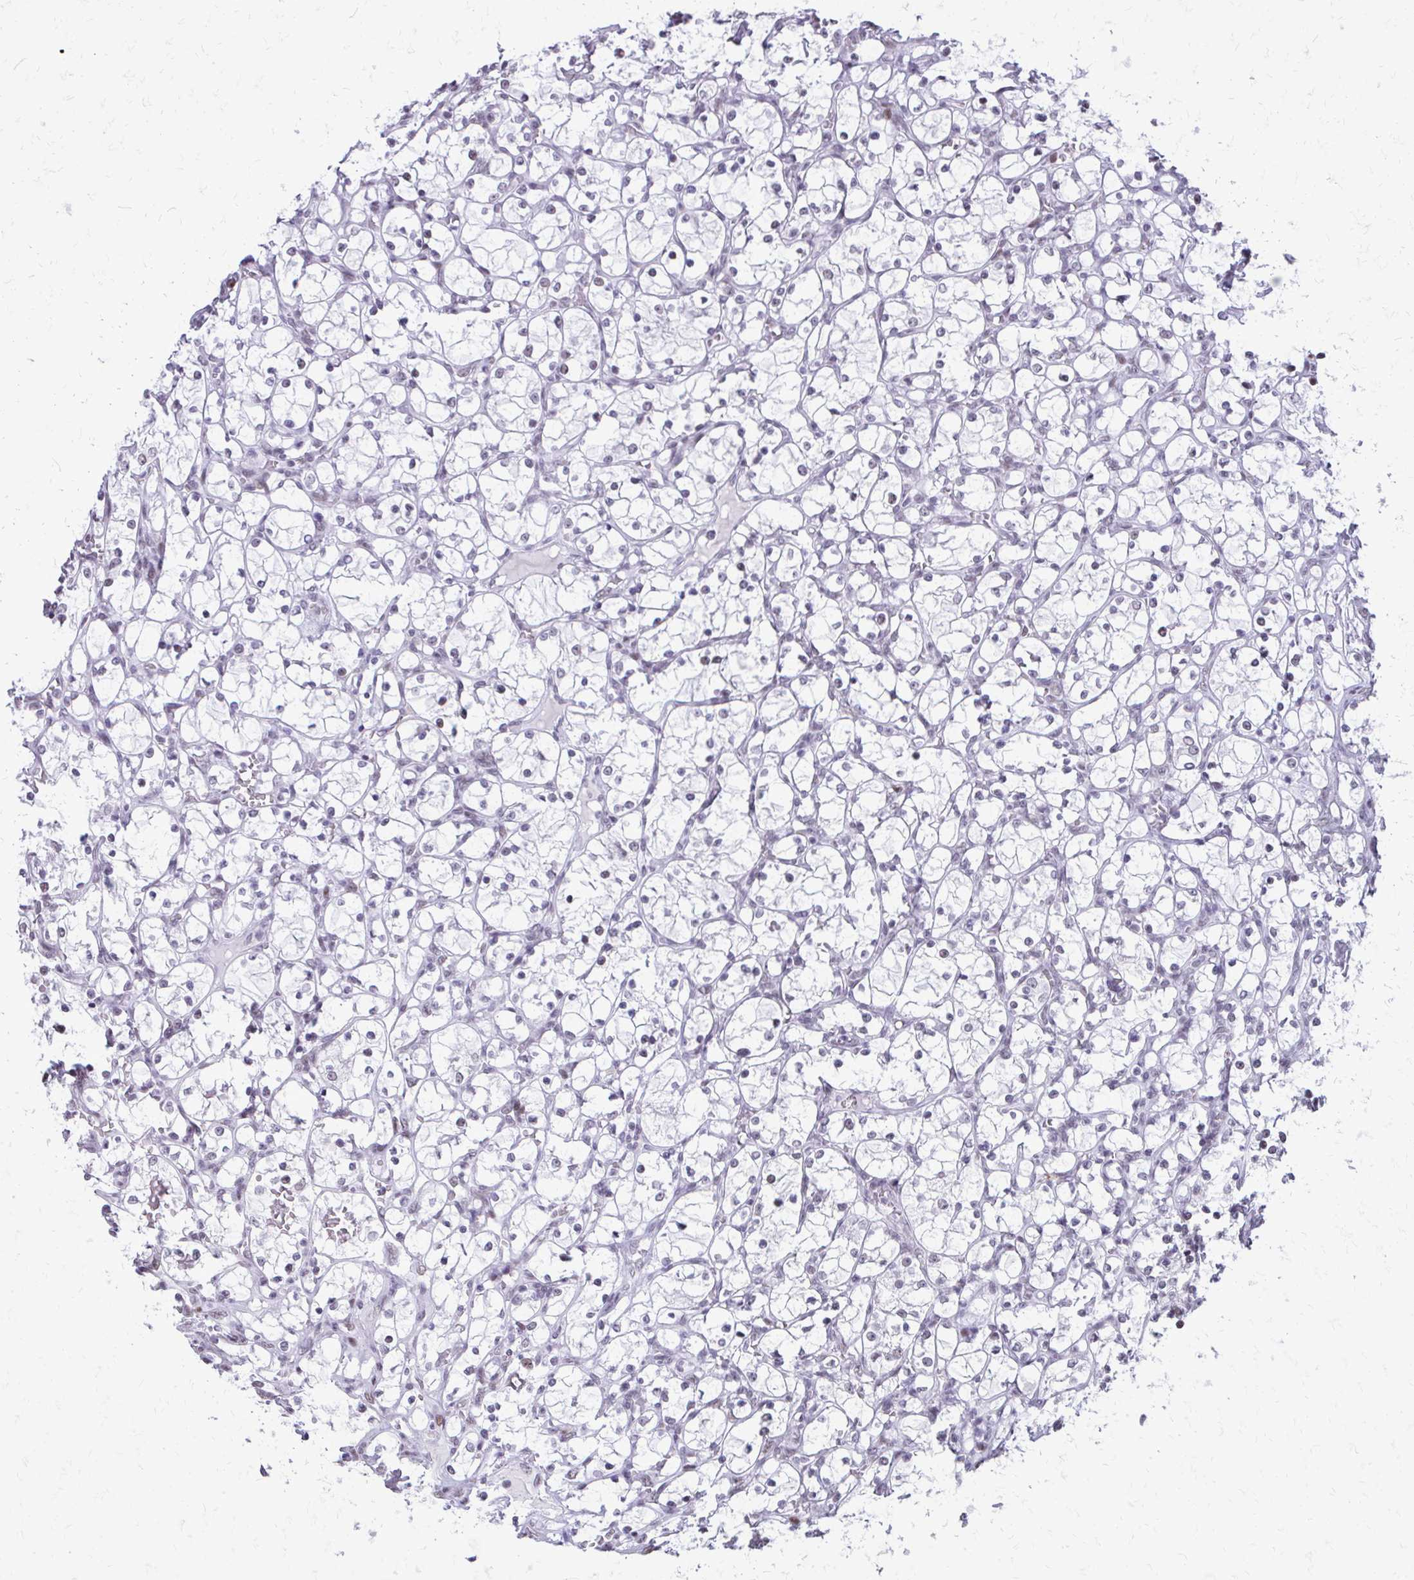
{"staining": {"intensity": "weak", "quantity": "<25%", "location": "nuclear"}, "tissue": "renal cancer", "cell_type": "Tumor cells", "image_type": "cancer", "snomed": [{"axis": "morphology", "description": "Adenocarcinoma, NOS"}, {"axis": "topography", "description": "Kidney"}], "caption": "Immunohistochemical staining of human renal adenocarcinoma displays no significant staining in tumor cells.", "gene": "SS18", "patient": {"sex": "female", "age": 69}}